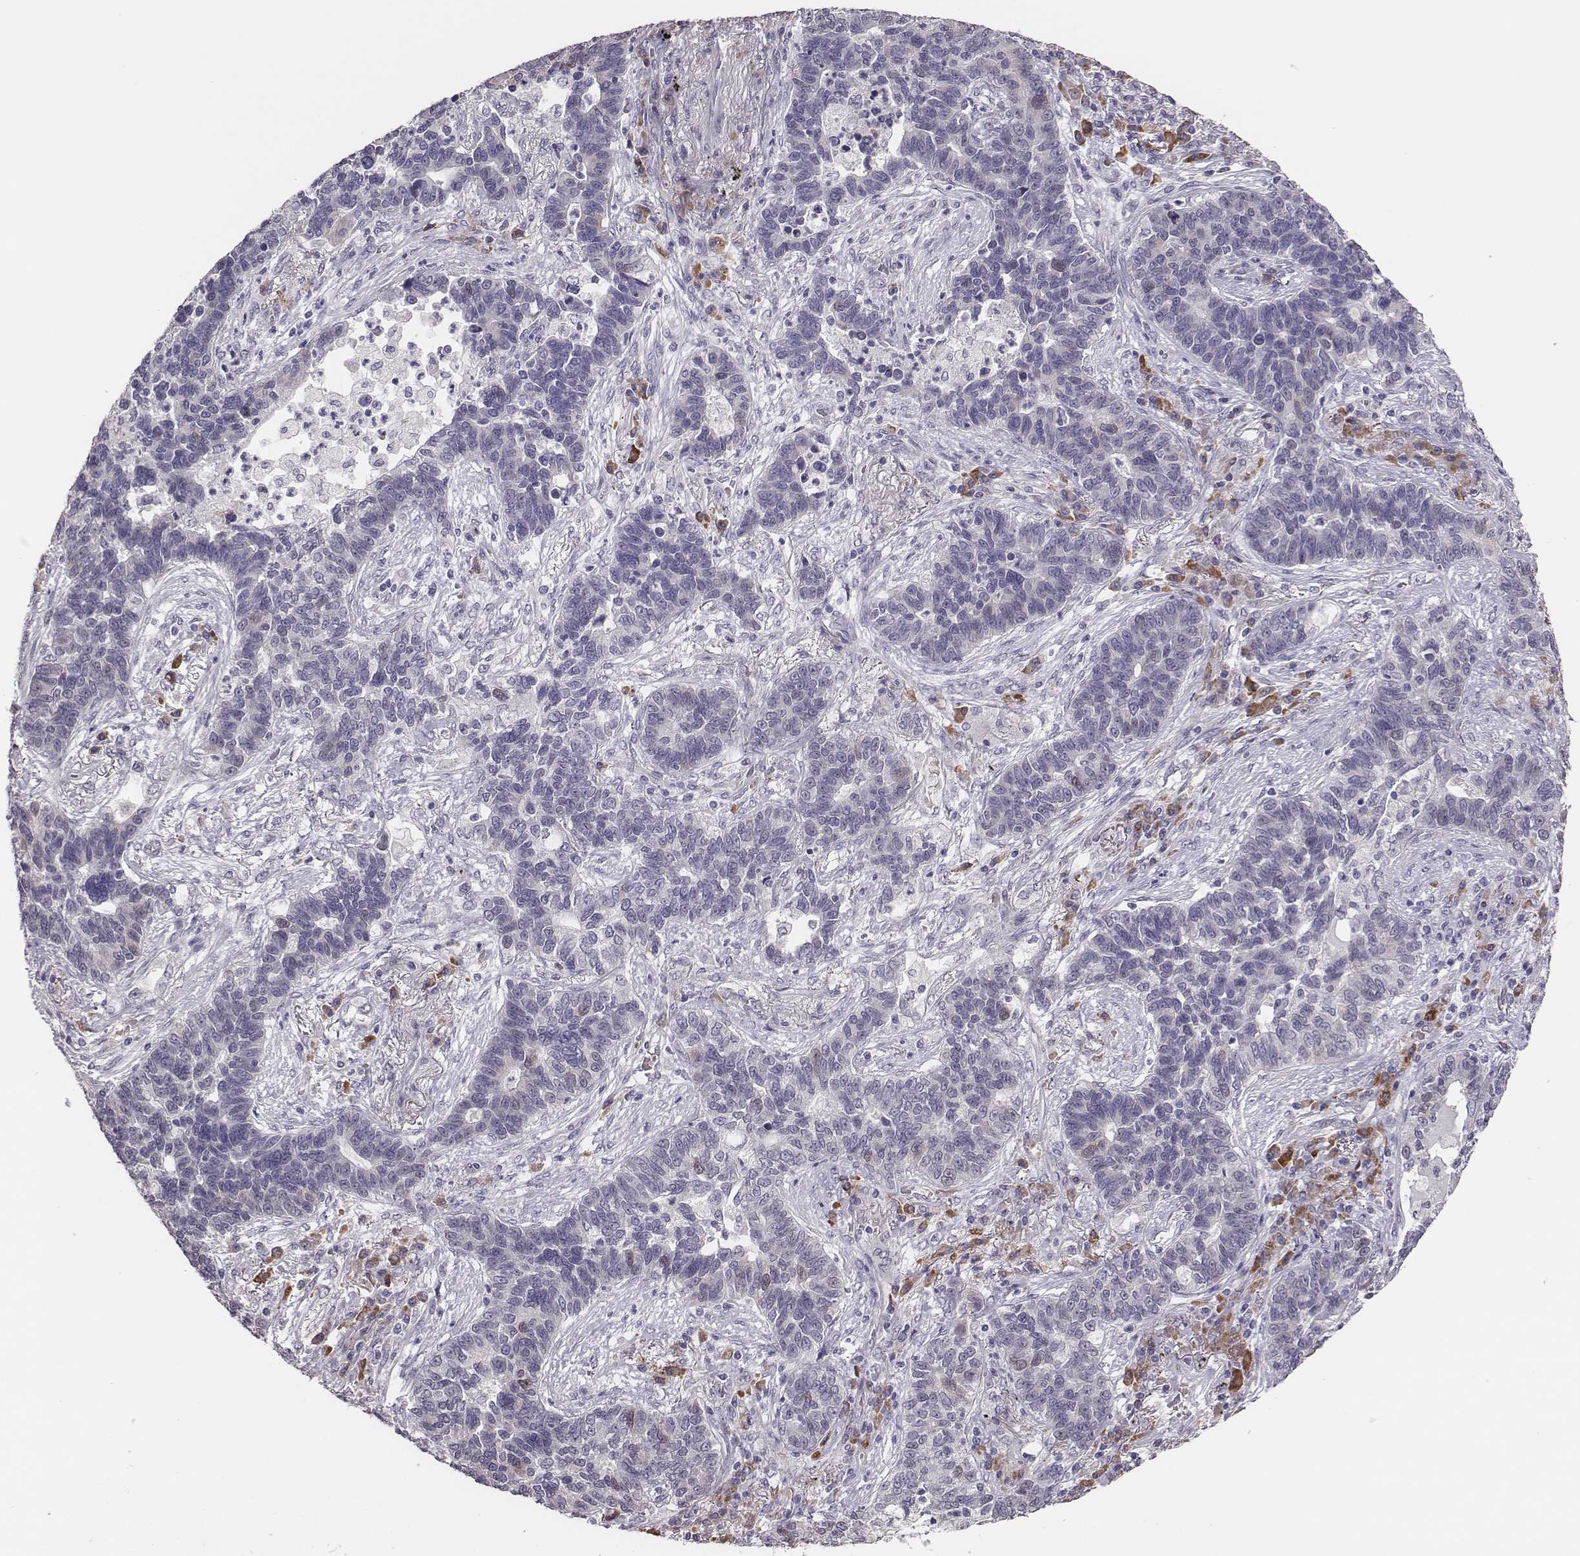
{"staining": {"intensity": "negative", "quantity": "none", "location": "none"}, "tissue": "lung cancer", "cell_type": "Tumor cells", "image_type": "cancer", "snomed": [{"axis": "morphology", "description": "Adenocarcinoma, NOS"}, {"axis": "topography", "description": "Lung"}], "caption": "Image shows no significant protein expression in tumor cells of adenocarcinoma (lung). The staining is performed using DAB (3,3'-diaminobenzidine) brown chromogen with nuclei counter-stained in using hematoxylin.", "gene": "PBK", "patient": {"sex": "female", "age": 57}}